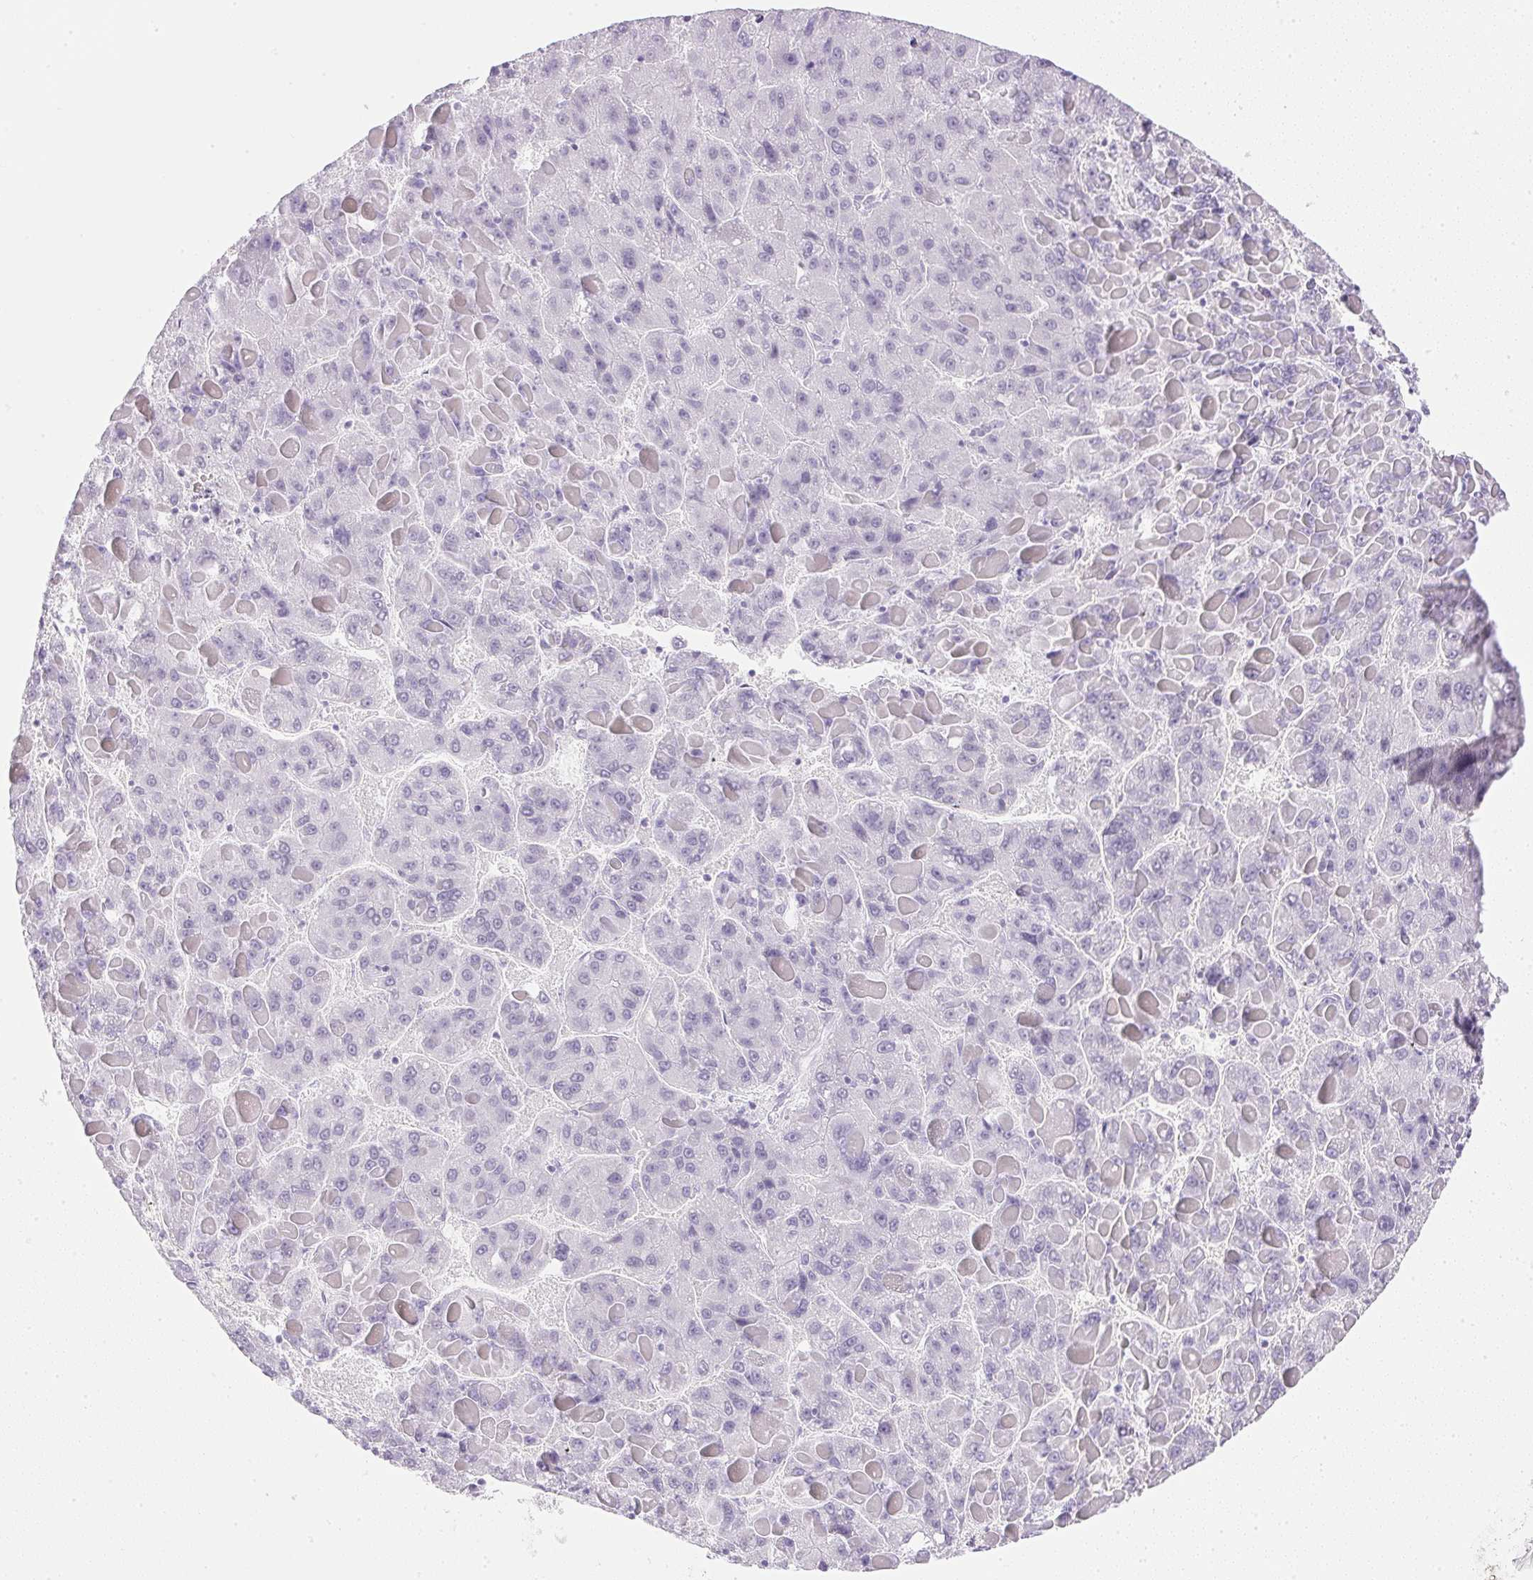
{"staining": {"intensity": "negative", "quantity": "none", "location": "none"}, "tissue": "liver cancer", "cell_type": "Tumor cells", "image_type": "cancer", "snomed": [{"axis": "morphology", "description": "Carcinoma, Hepatocellular, NOS"}, {"axis": "topography", "description": "Liver"}], "caption": "This is a histopathology image of IHC staining of liver hepatocellular carcinoma, which shows no positivity in tumor cells. Brightfield microscopy of immunohistochemistry stained with DAB (brown) and hematoxylin (blue), captured at high magnification.", "gene": "CPB1", "patient": {"sex": "female", "age": 82}}